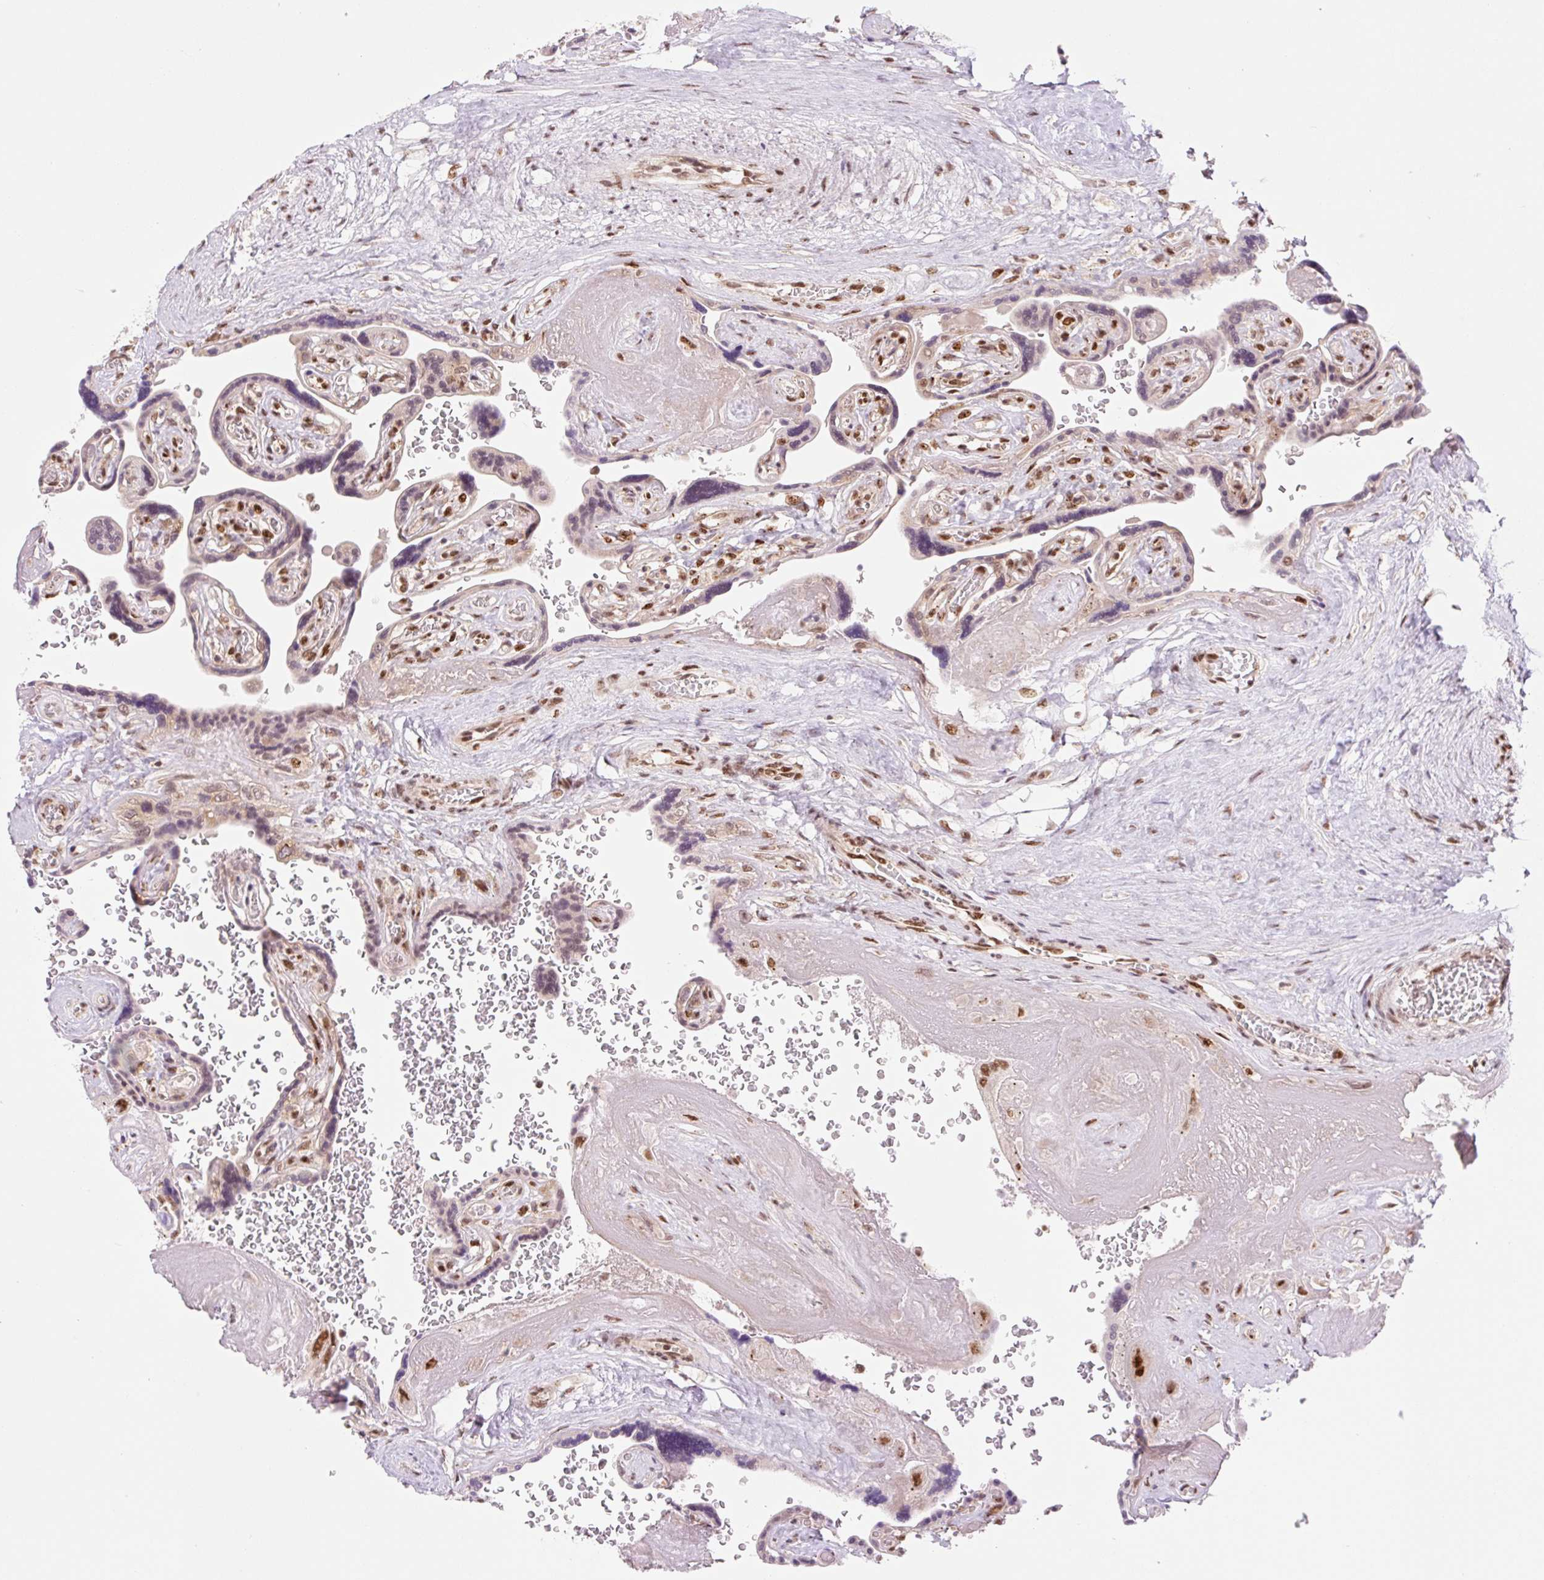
{"staining": {"intensity": "strong", "quantity": "<25%", "location": "nuclear"}, "tissue": "placenta", "cell_type": "Decidual cells", "image_type": "normal", "snomed": [{"axis": "morphology", "description": "Normal tissue, NOS"}, {"axis": "topography", "description": "Placenta"}], "caption": "Protein staining of benign placenta shows strong nuclear expression in about <25% of decidual cells.", "gene": "PRDM11", "patient": {"sex": "female", "age": 32}}